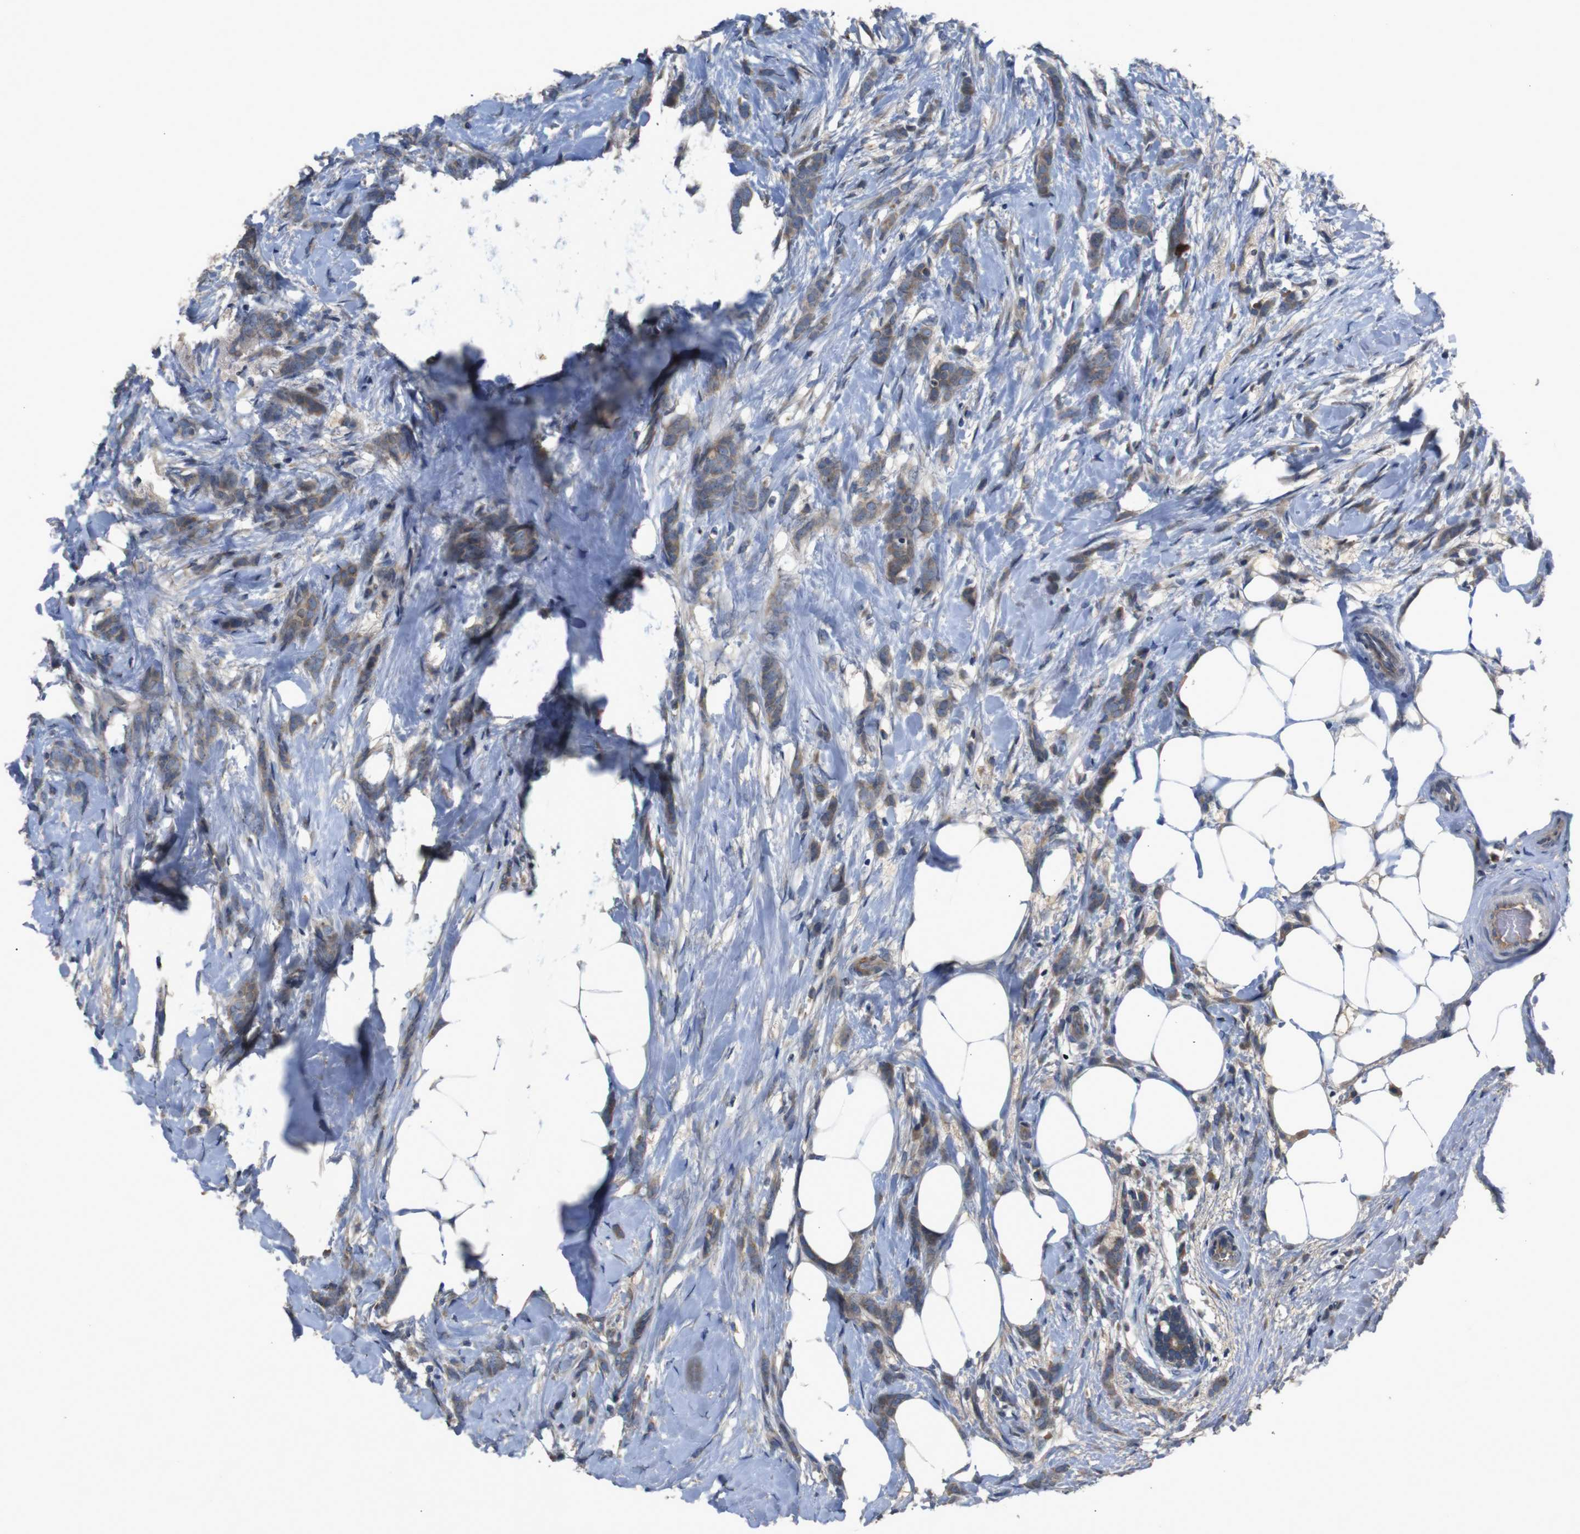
{"staining": {"intensity": "moderate", "quantity": ">75%", "location": "cytoplasmic/membranous"}, "tissue": "breast cancer", "cell_type": "Tumor cells", "image_type": "cancer", "snomed": [{"axis": "morphology", "description": "Lobular carcinoma, in situ"}, {"axis": "morphology", "description": "Lobular carcinoma"}, {"axis": "topography", "description": "Breast"}], "caption": "DAB (3,3'-diaminobenzidine) immunohistochemical staining of human breast cancer (lobular carcinoma) reveals moderate cytoplasmic/membranous protein expression in approximately >75% of tumor cells. (Brightfield microscopy of DAB IHC at high magnification).", "gene": "PTPN1", "patient": {"sex": "female", "age": 41}}